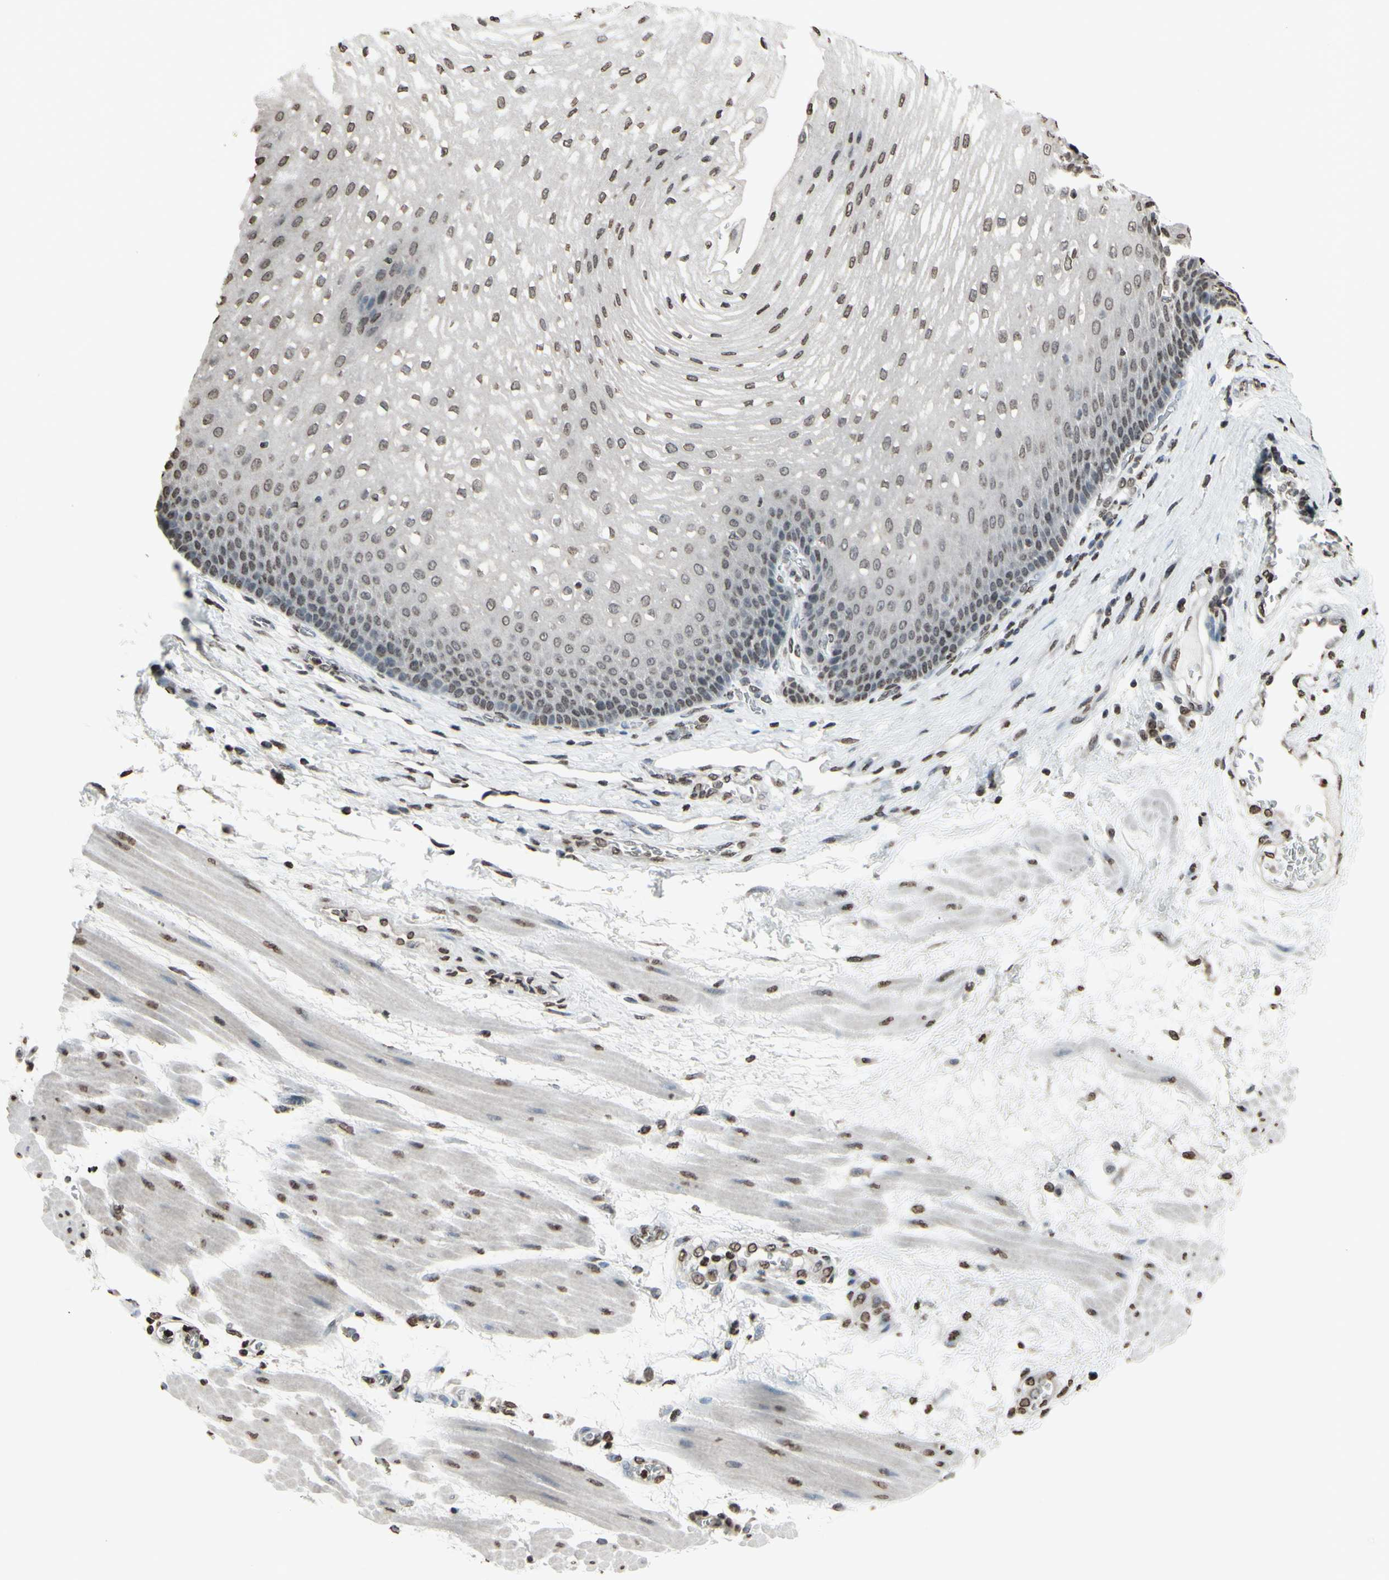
{"staining": {"intensity": "weak", "quantity": "25%-75%", "location": "nuclear"}, "tissue": "esophagus", "cell_type": "Squamous epithelial cells", "image_type": "normal", "snomed": [{"axis": "morphology", "description": "Normal tissue, NOS"}, {"axis": "topography", "description": "Esophagus"}], "caption": "An IHC histopathology image of normal tissue is shown. Protein staining in brown shows weak nuclear positivity in esophagus within squamous epithelial cells.", "gene": "CD79B", "patient": {"sex": "male", "age": 48}}